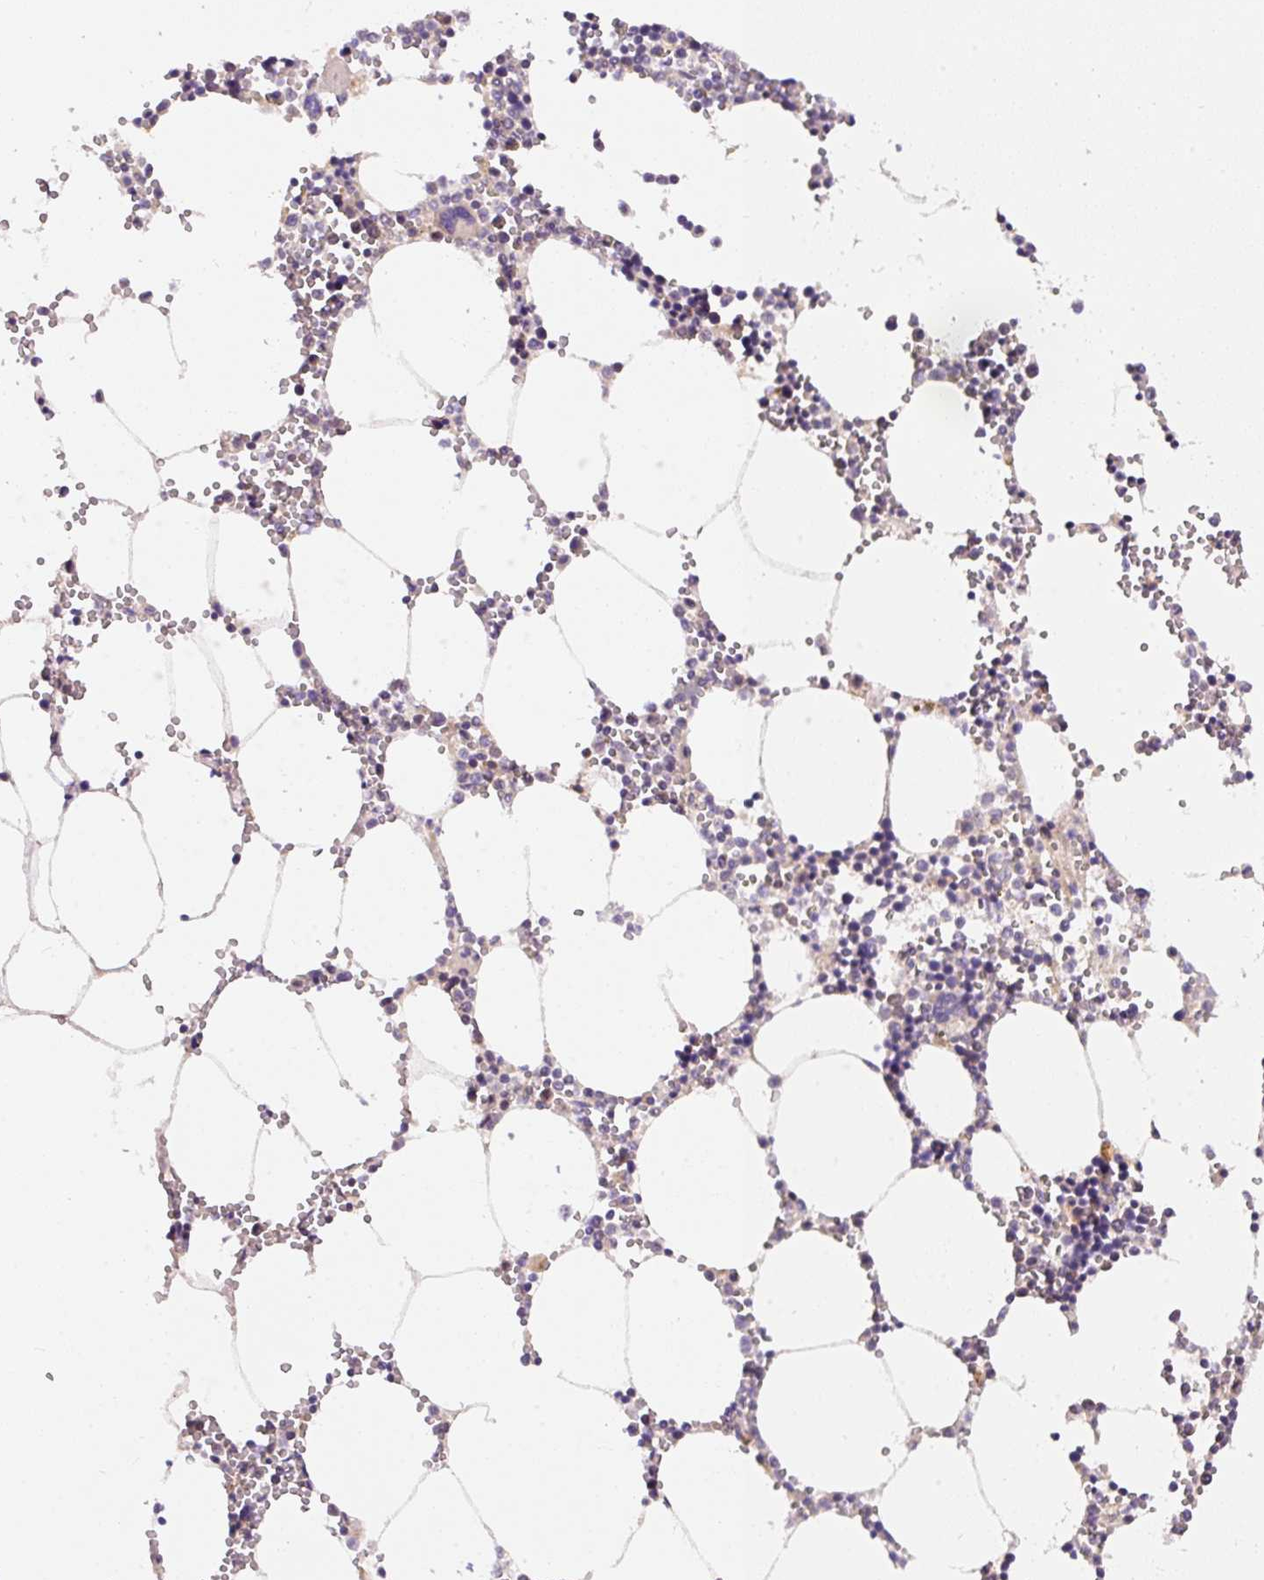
{"staining": {"intensity": "moderate", "quantity": "<25%", "location": "cytoplasmic/membranous"}, "tissue": "bone marrow", "cell_type": "Hematopoietic cells", "image_type": "normal", "snomed": [{"axis": "morphology", "description": "Normal tissue, NOS"}, {"axis": "topography", "description": "Bone marrow"}], "caption": "Hematopoietic cells reveal low levels of moderate cytoplasmic/membranous positivity in about <25% of cells in benign bone marrow.", "gene": "PCK2", "patient": {"sex": "male", "age": 54}}